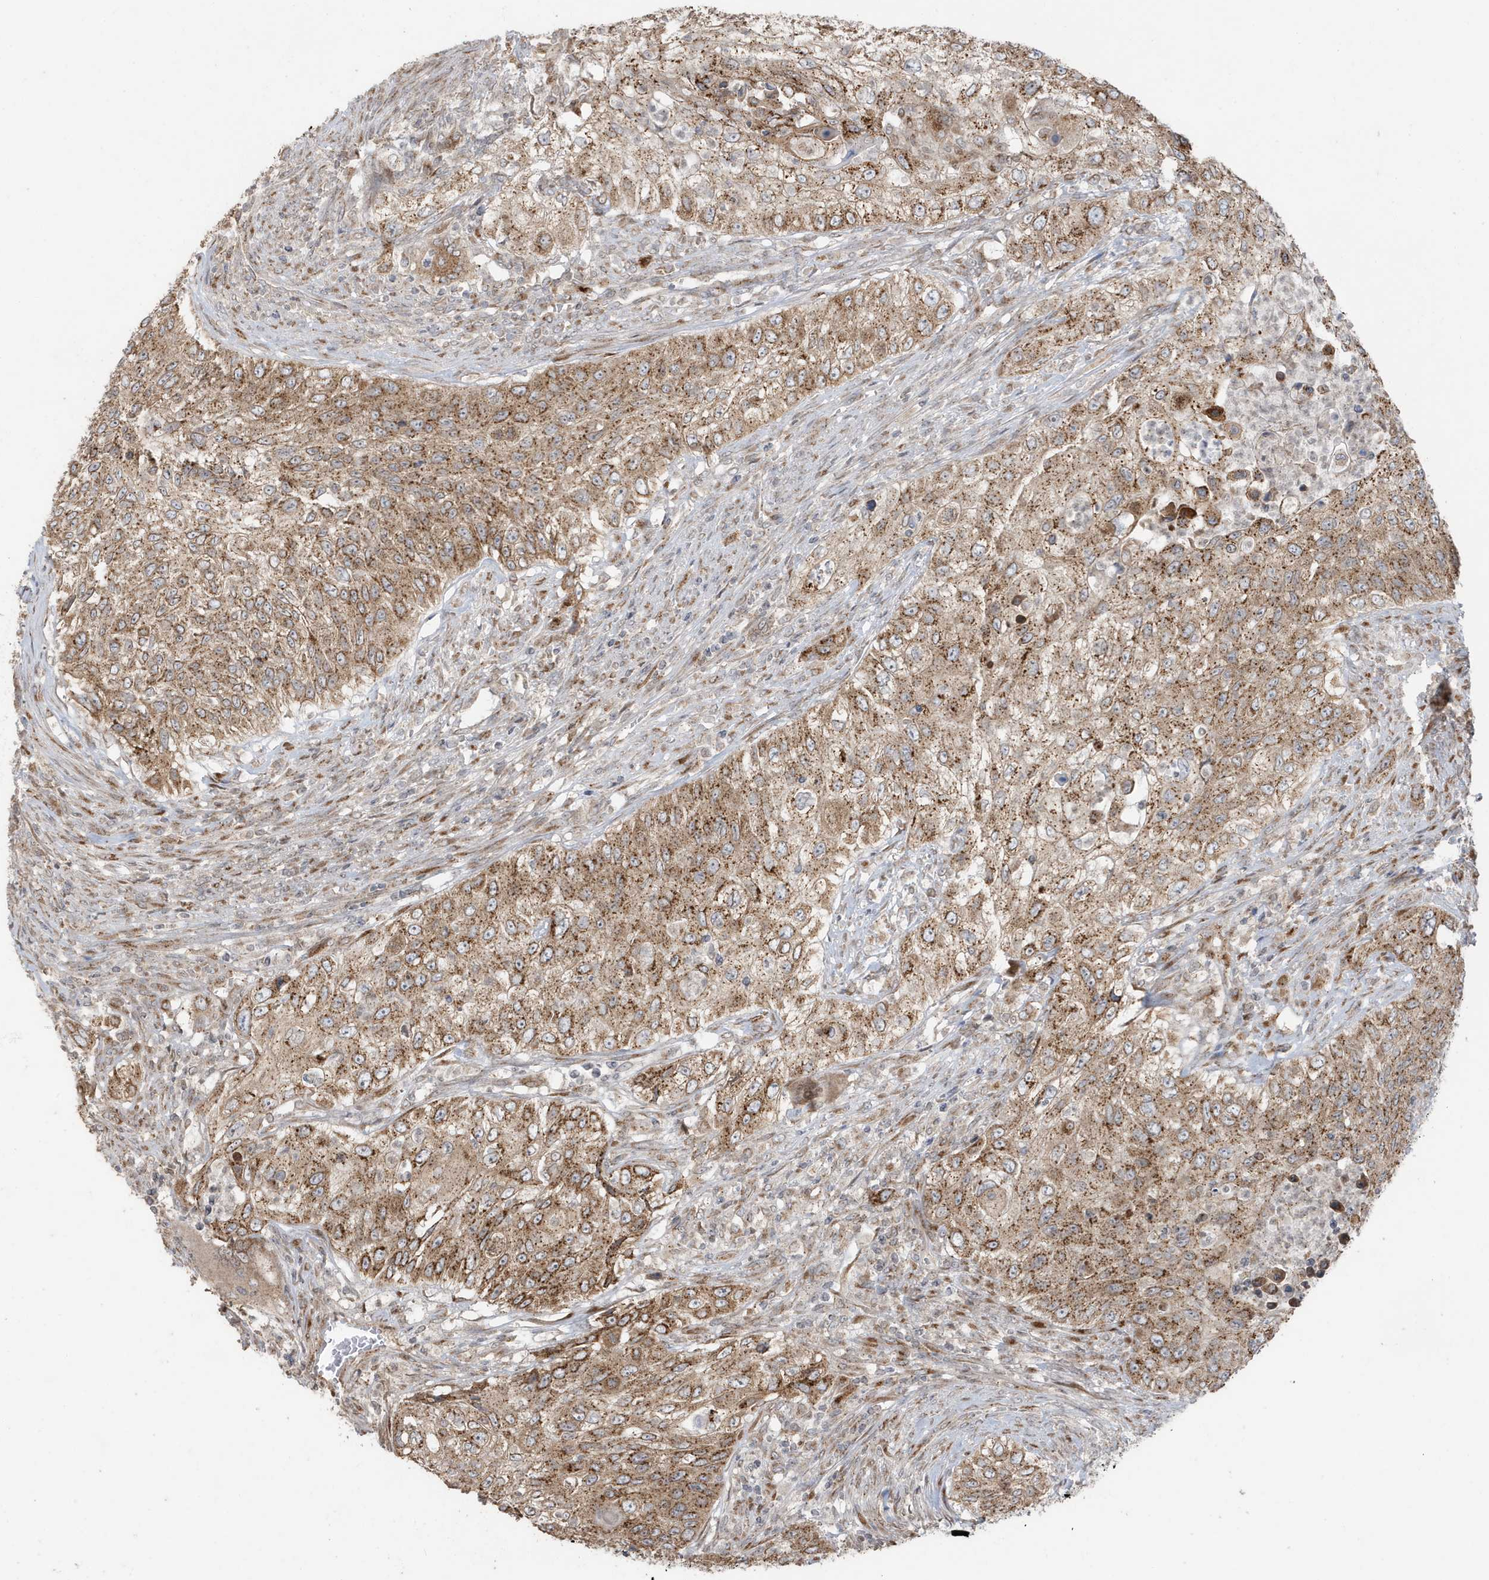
{"staining": {"intensity": "strong", "quantity": ">75%", "location": "cytoplasmic/membranous"}, "tissue": "urothelial cancer", "cell_type": "Tumor cells", "image_type": "cancer", "snomed": [{"axis": "morphology", "description": "Urothelial carcinoma, High grade"}, {"axis": "topography", "description": "Urinary bladder"}], "caption": "Approximately >75% of tumor cells in human urothelial carcinoma (high-grade) show strong cytoplasmic/membranous protein expression as visualized by brown immunohistochemical staining.", "gene": "RER1", "patient": {"sex": "female", "age": 60}}